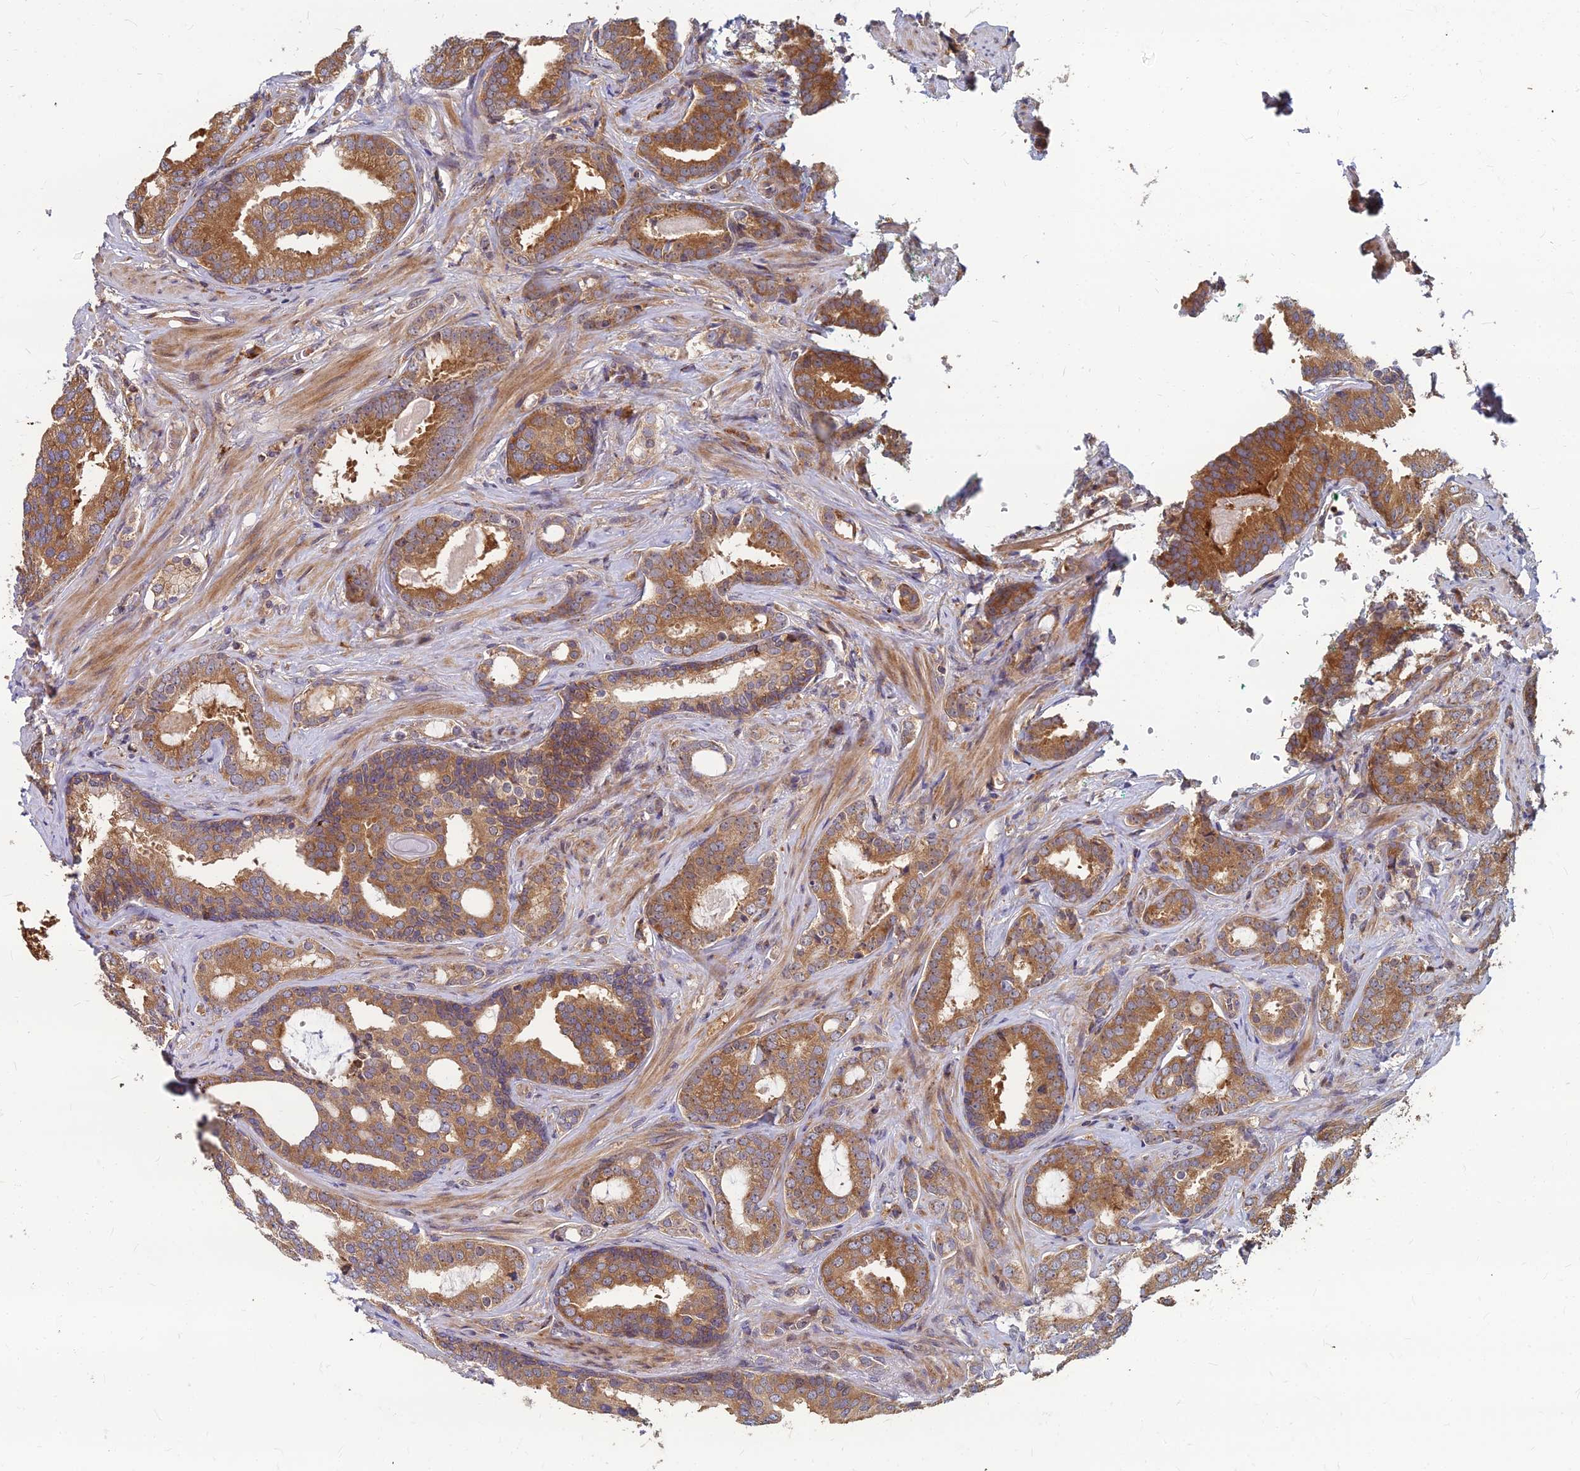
{"staining": {"intensity": "moderate", "quantity": ">75%", "location": "cytoplasmic/membranous"}, "tissue": "prostate cancer", "cell_type": "Tumor cells", "image_type": "cancer", "snomed": [{"axis": "morphology", "description": "Adenocarcinoma, High grade"}, {"axis": "topography", "description": "Prostate"}], "caption": "This micrograph demonstrates prostate cancer (high-grade adenocarcinoma) stained with immunohistochemistry to label a protein in brown. The cytoplasmic/membranous of tumor cells show moderate positivity for the protein. Nuclei are counter-stained blue.", "gene": "CCT6B", "patient": {"sex": "male", "age": 63}}